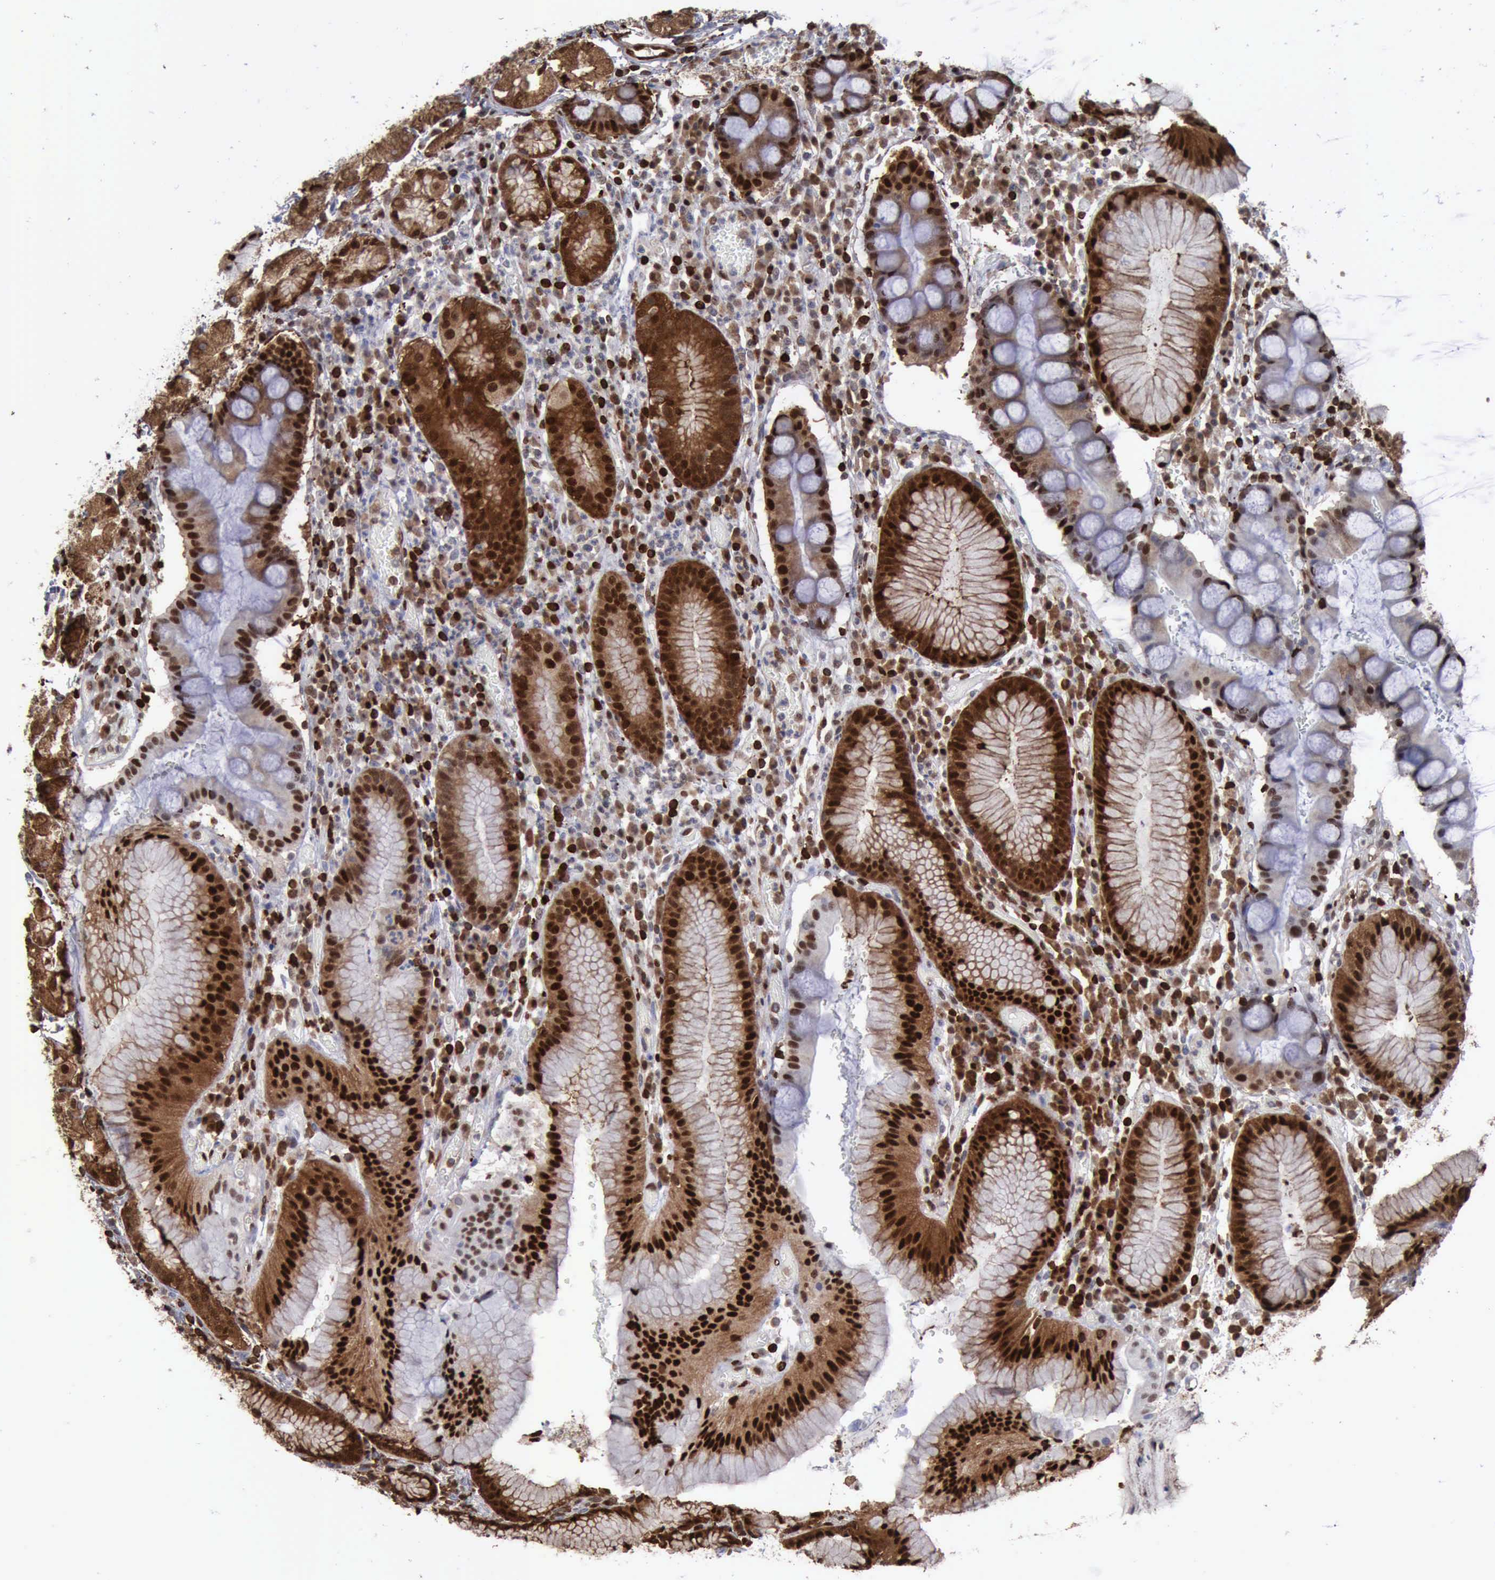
{"staining": {"intensity": "strong", "quantity": ">75%", "location": "cytoplasmic/membranous,nuclear"}, "tissue": "stomach", "cell_type": "Glandular cells", "image_type": "normal", "snomed": [{"axis": "morphology", "description": "Normal tissue, NOS"}, {"axis": "topography", "description": "Stomach, lower"}], "caption": "Immunohistochemical staining of benign stomach reveals strong cytoplasmic/membranous,nuclear protein expression in about >75% of glandular cells.", "gene": "PDCD4", "patient": {"sex": "female", "age": 73}}